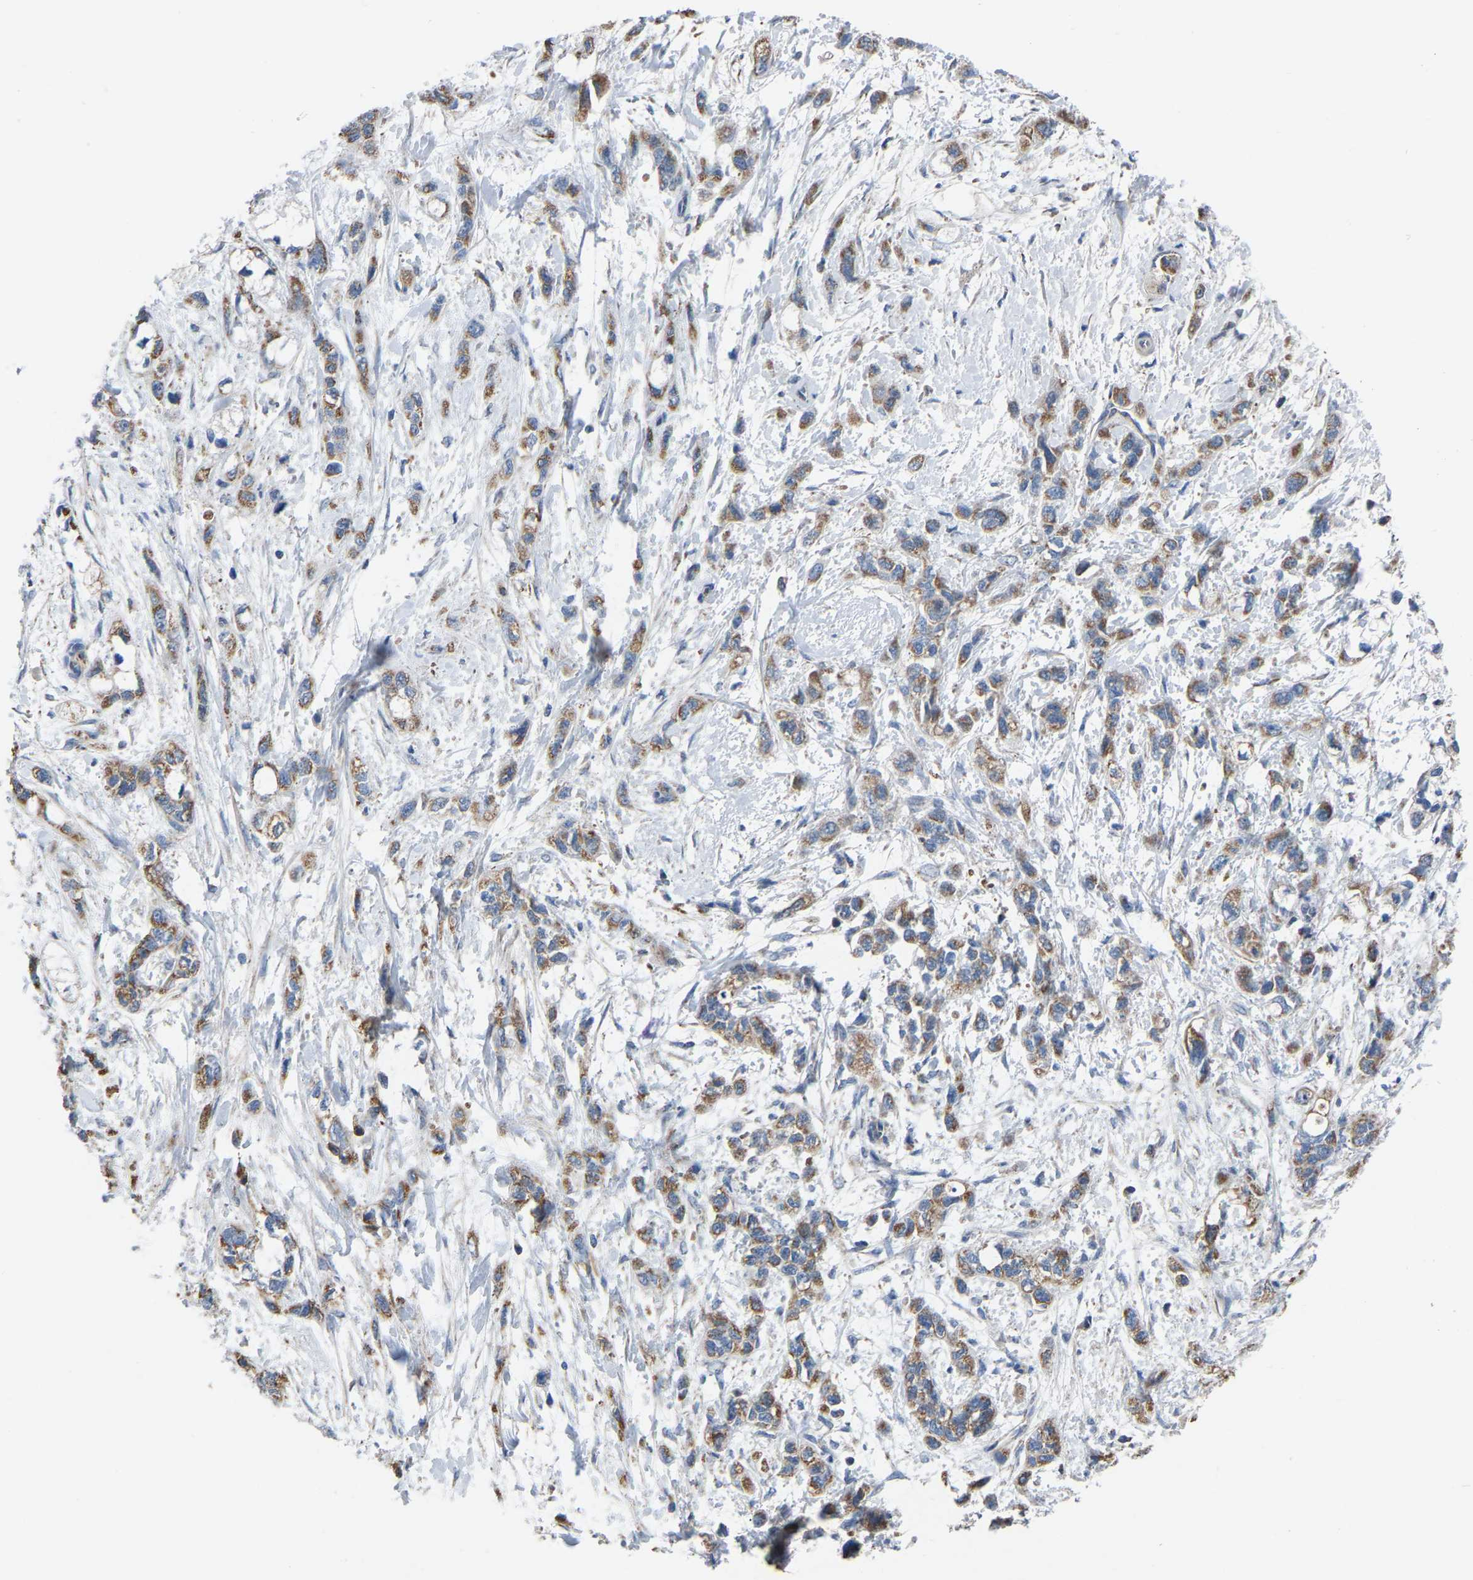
{"staining": {"intensity": "moderate", "quantity": ">75%", "location": "cytoplasmic/membranous"}, "tissue": "pancreatic cancer", "cell_type": "Tumor cells", "image_type": "cancer", "snomed": [{"axis": "morphology", "description": "Adenocarcinoma, NOS"}, {"axis": "topography", "description": "Pancreas"}], "caption": "Approximately >75% of tumor cells in pancreatic cancer show moderate cytoplasmic/membranous protein positivity as visualized by brown immunohistochemical staining.", "gene": "BCL10", "patient": {"sex": "male", "age": 74}}